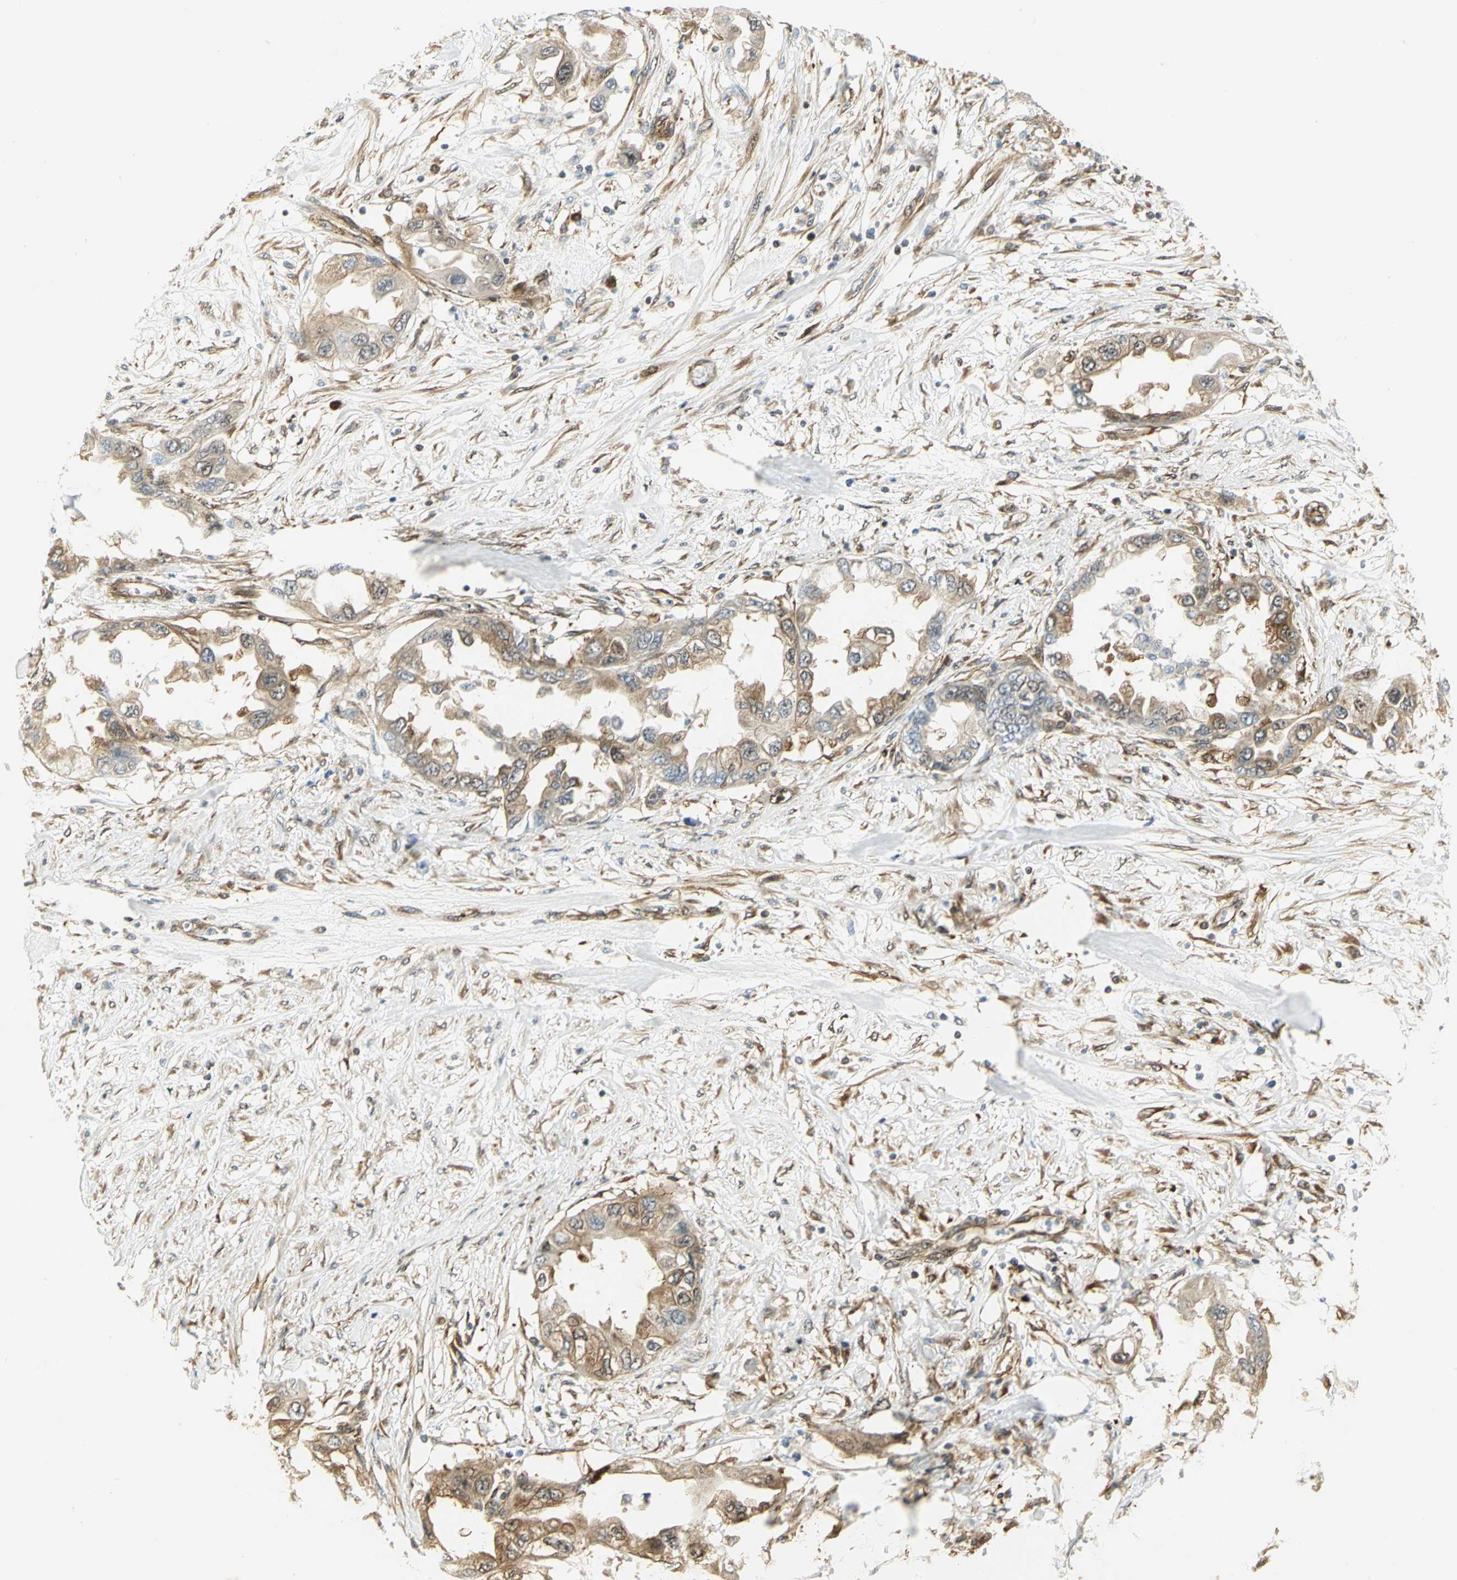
{"staining": {"intensity": "moderate", "quantity": ">75%", "location": "cytoplasmic/membranous"}, "tissue": "endometrial cancer", "cell_type": "Tumor cells", "image_type": "cancer", "snomed": [{"axis": "morphology", "description": "Adenocarcinoma, NOS"}, {"axis": "topography", "description": "Endometrium"}], "caption": "The photomicrograph exhibits a brown stain indicating the presence of a protein in the cytoplasmic/membranous of tumor cells in endometrial cancer (adenocarcinoma).", "gene": "EEA1", "patient": {"sex": "female", "age": 67}}